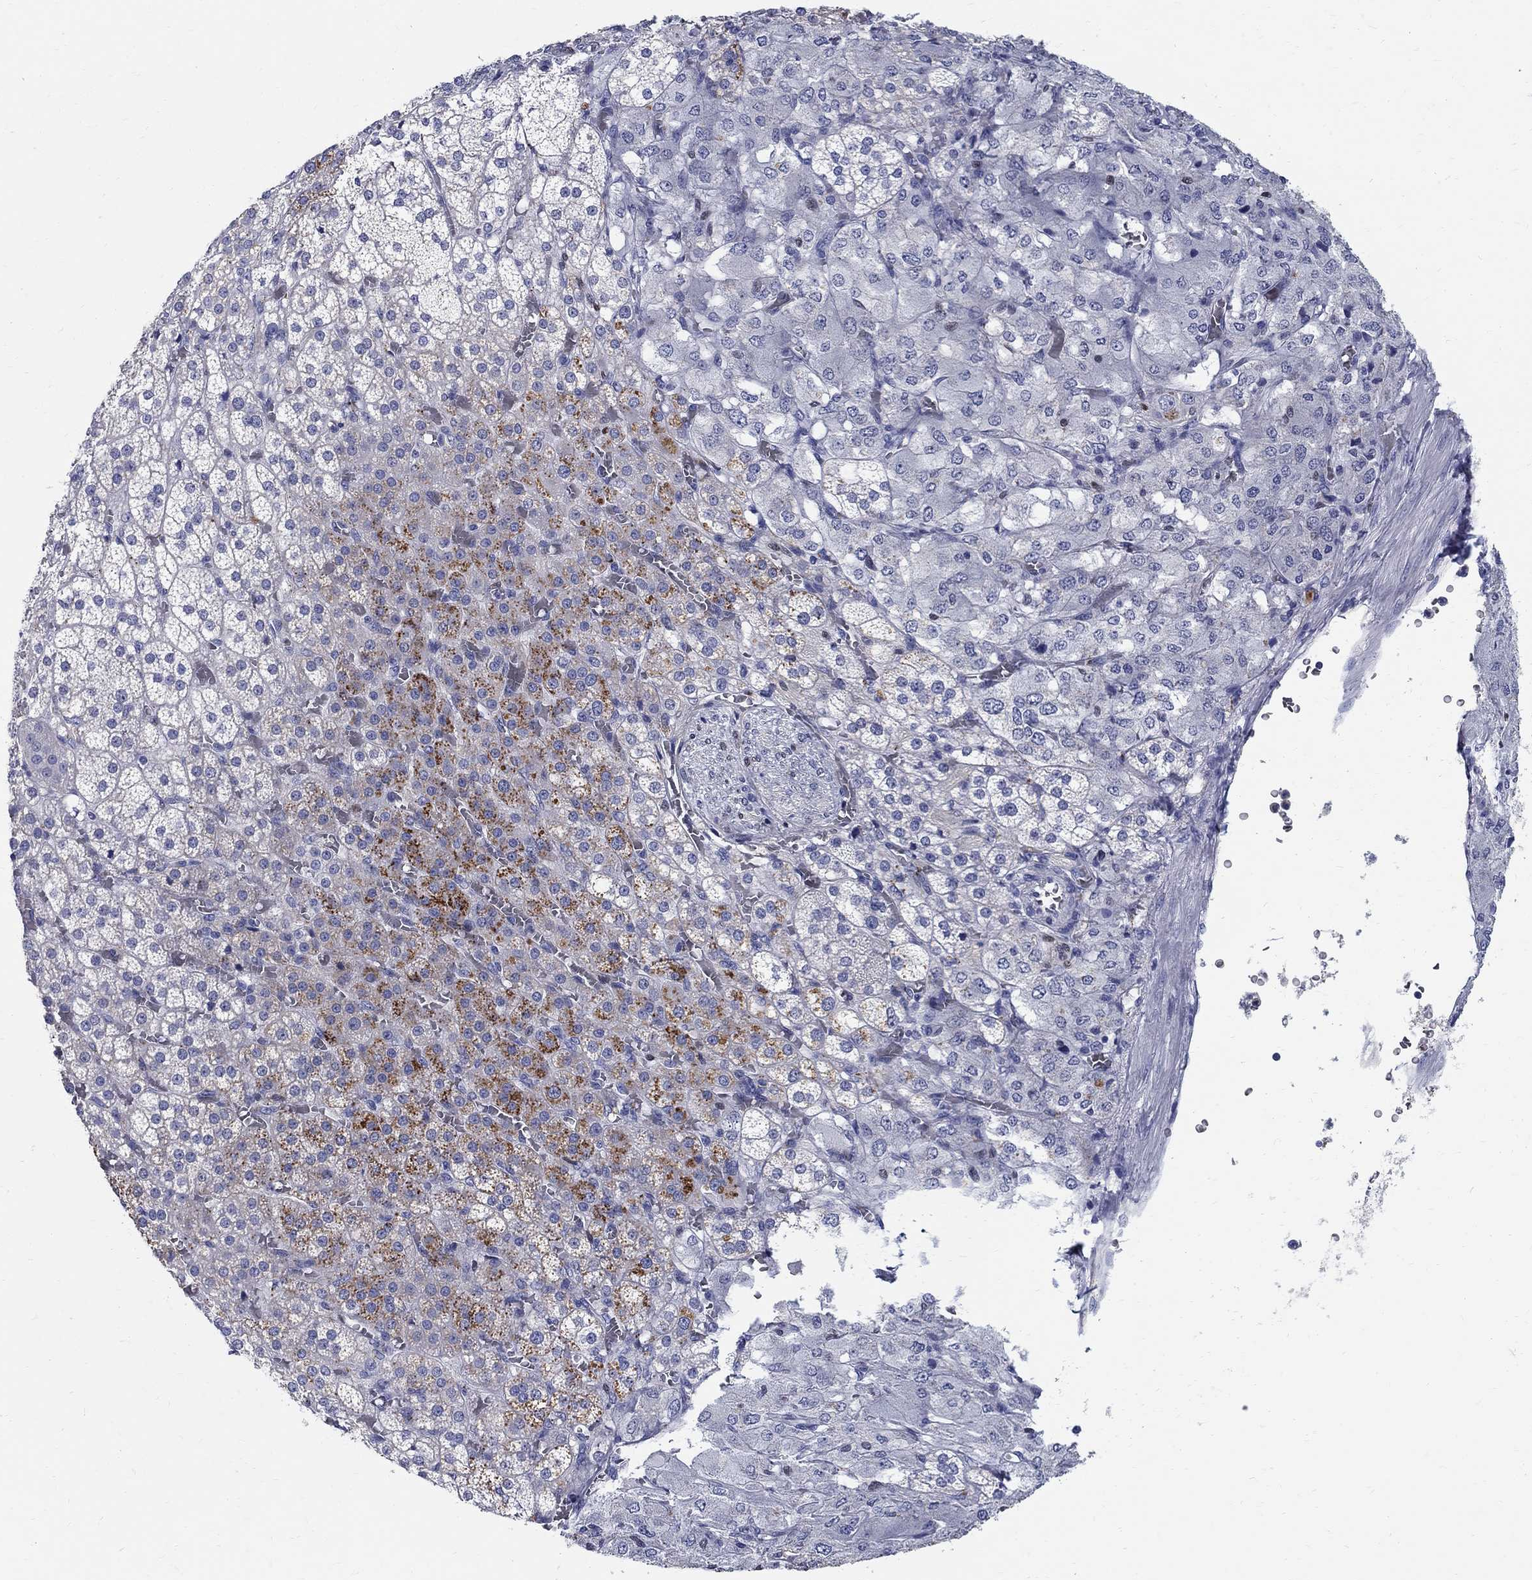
{"staining": {"intensity": "strong", "quantity": "25%-75%", "location": "cytoplasmic/membranous"}, "tissue": "adrenal gland", "cell_type": "Glandular cells", "image_type": "normal", "snomed": [{"axis": "morphology", "description": "Normal tissue, NOS"}, {"axis": "topography", "description": "Adrenal gland"}], "caption": "Protein positivity by immunohistochemistry (IHC) exhibits strong cytoplasmic/membranous positivity in about 25%-75% of glandular cells in normal adrenal gland.", "gene": "SOX2", "patient": {"sex": "female", "age": 60}}